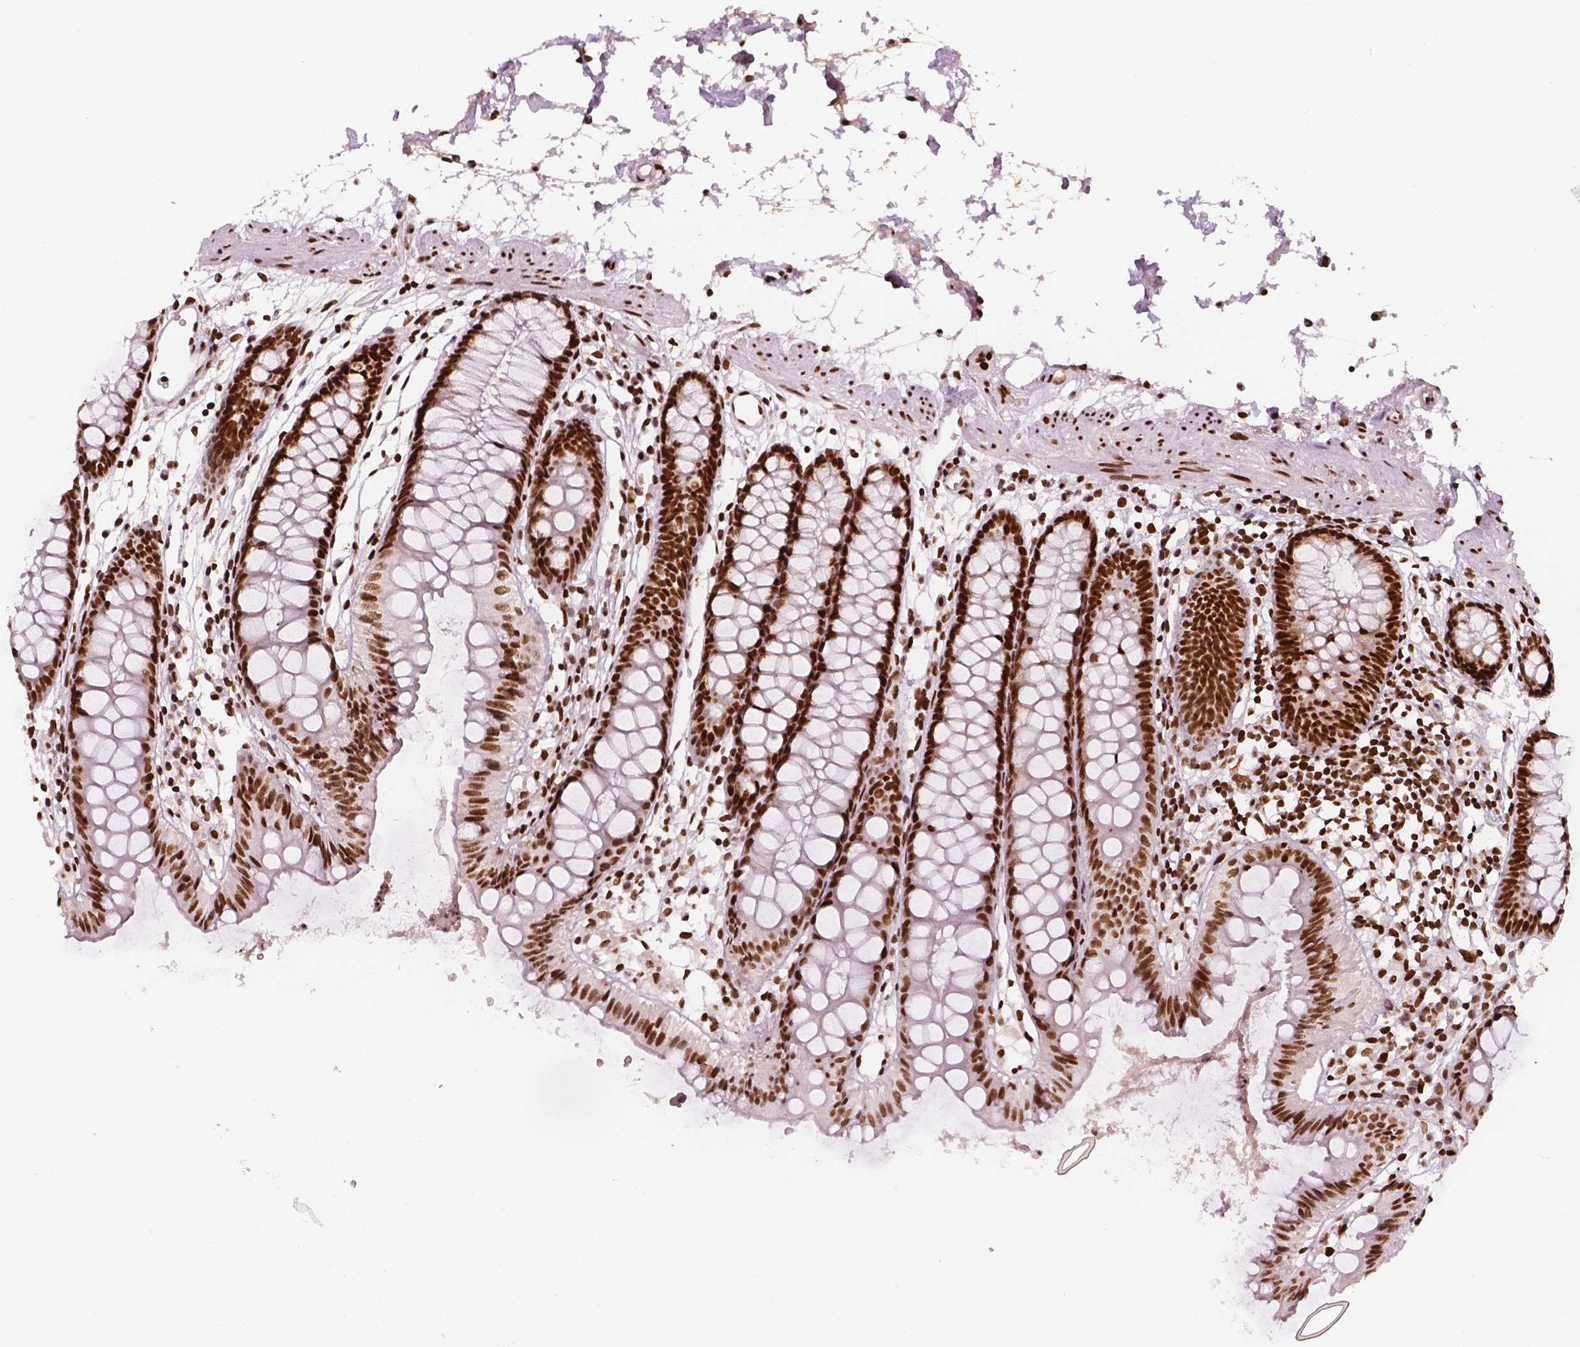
{"staining": {"intensity": "strong", "quantity": ">75%", "location": "nuclear"}, "tissue": "colon", "cell_type": "Endothelial cells", "image_type": "normal", "snomed": [{"axis": "morphology", "description": "Normal tissue, NOS"}, {"axis": "topography", "description": "Colon"}], "caption": "Immunohistochemical staining of unremarkable colon exhibits strong nuclear protein positivity in approximately >75% of endothelial cells. Ihc stains the protein of interest in brown and the nuclei are stained blue.", "gene": "BRD4", "patient": {"sex": "female", "age": 84}}